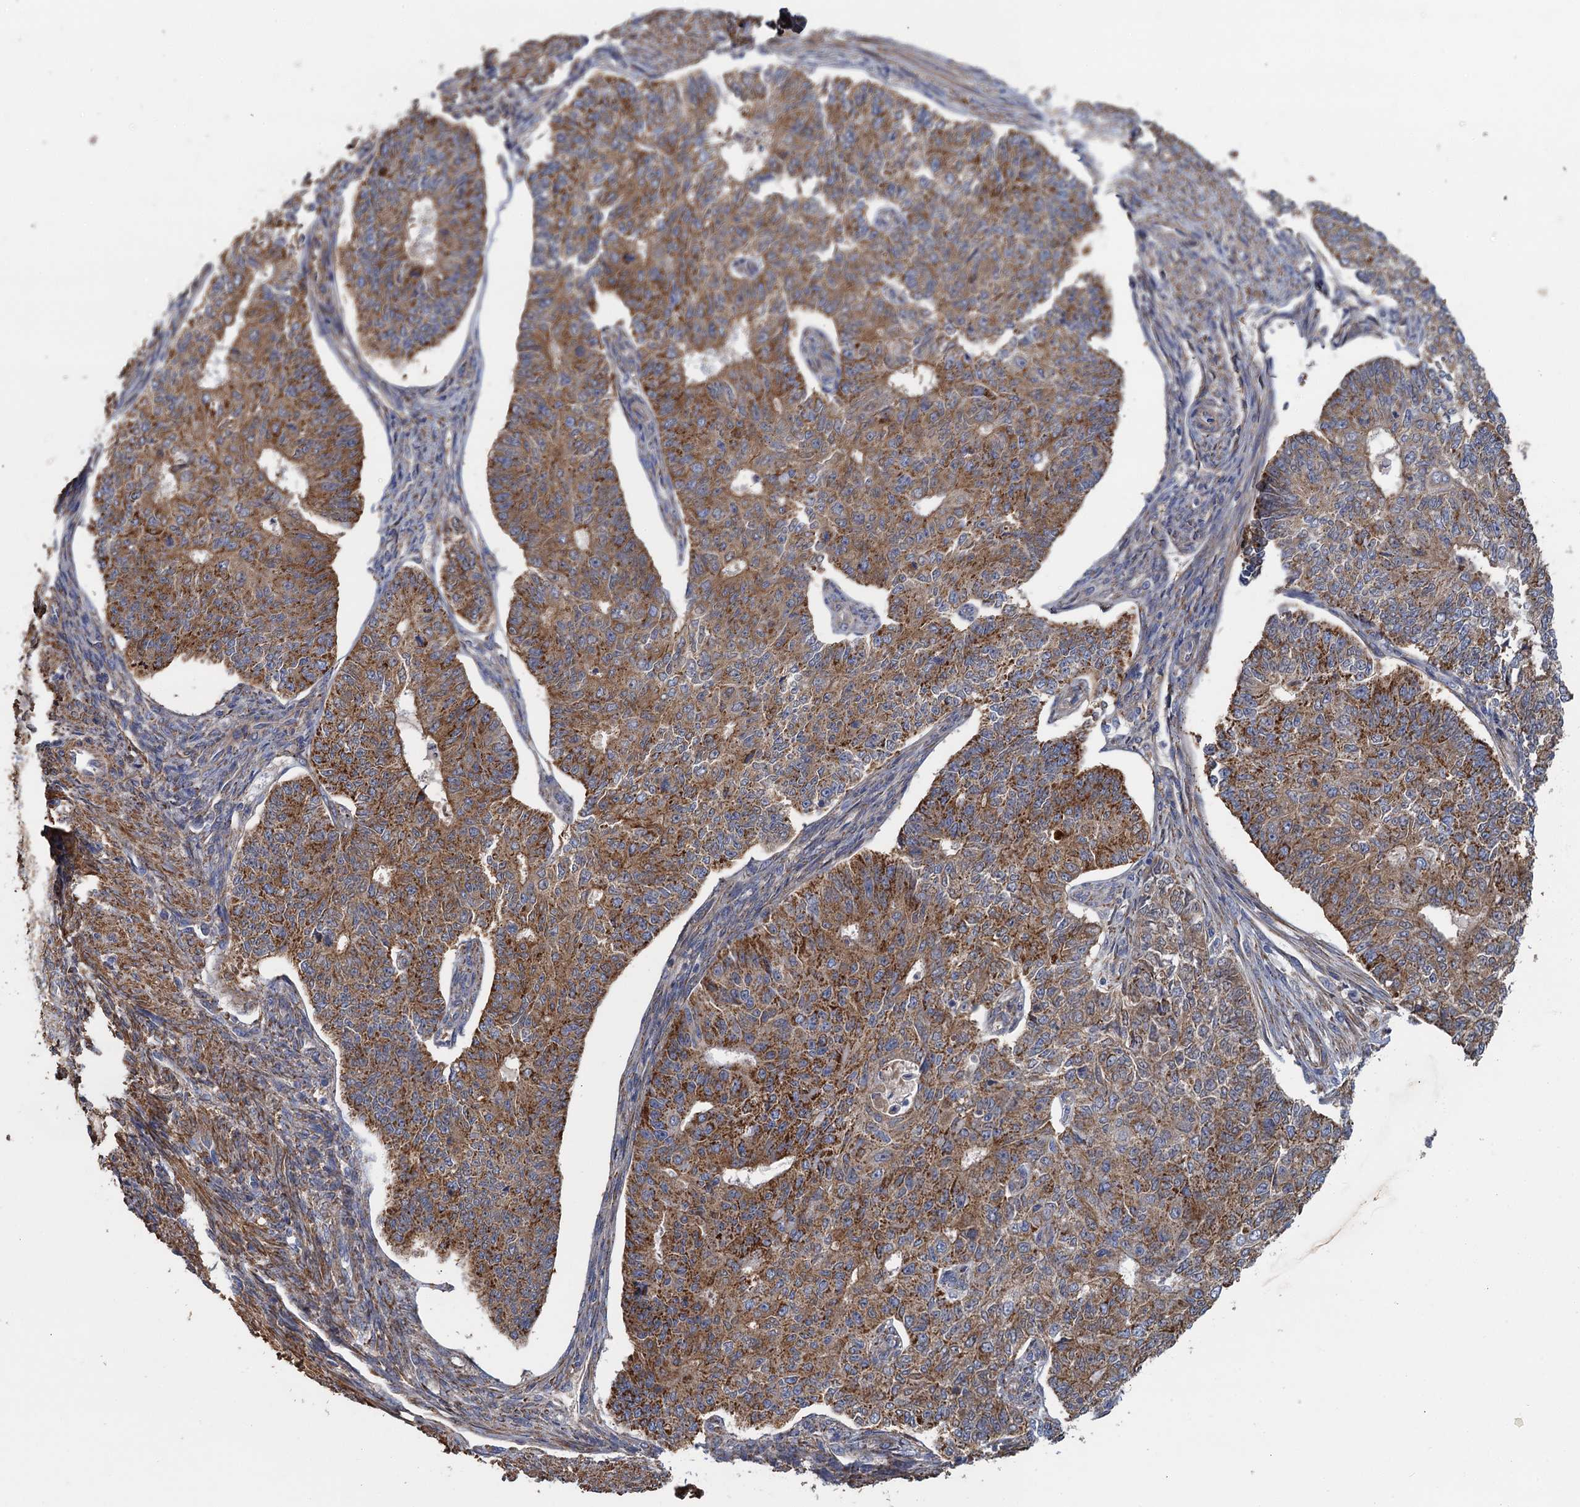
{"staining": {"intensity": "moderate", "quantity": ">75%", "location": "cytoplasmic/membranous"}, "tissue": "endometrial cancer", "cell_type": "Tumor cells", "image_type": "cancer", "snomed": [{"axis": "morphology", "description": "Adenocarcinoma, NOS"}, {"axis": "topography", "description": "Endometrium"}], "caption": "Protein expression analysis of human adenocarcinoma (endometrial) reveals moderate cytoplasmic/membranous positivity in about >75% of tumor cells.", "gene": "GCSH", "patient": {"sex": "female", "age": 32}}